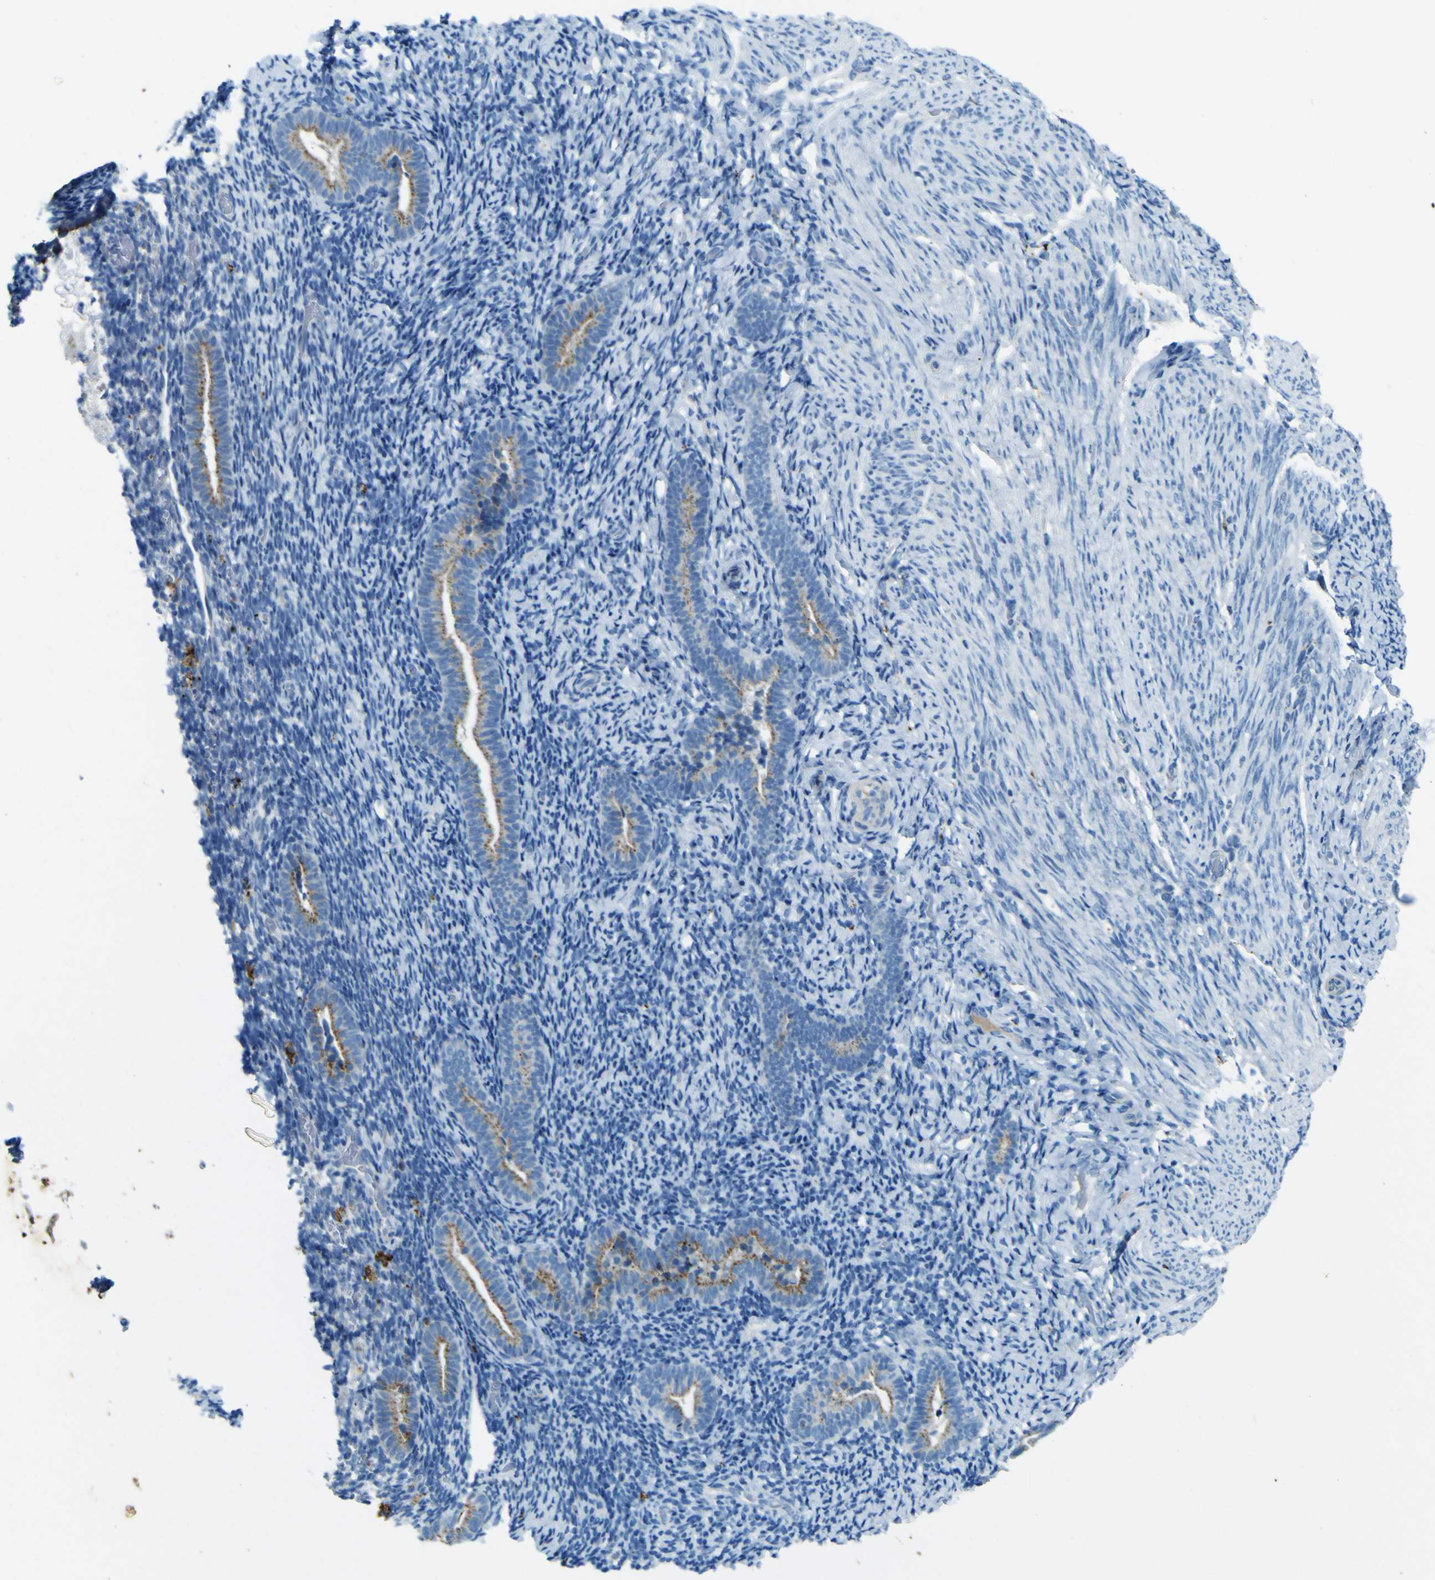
{"staining": {"intensity": "negative", "quantity": "none", "location": "none"}, "tissue": "endometrium", "cell_type": "Cells in endometrial stroma", "image_type": "normal", "snomed": [{"axis": "morphology", "description": "Normal tissue, NOS"}, {"axis": "topography", "description": "Endometrium"}], "caption": "Cells in endometrial stroma show no significant expression in unremarkable endometrium. (DAB IHC visualized using brightfield microscopy, high magnification).", "gene": "PDE9A", "patient": {"sex": "female", "age": 51}}